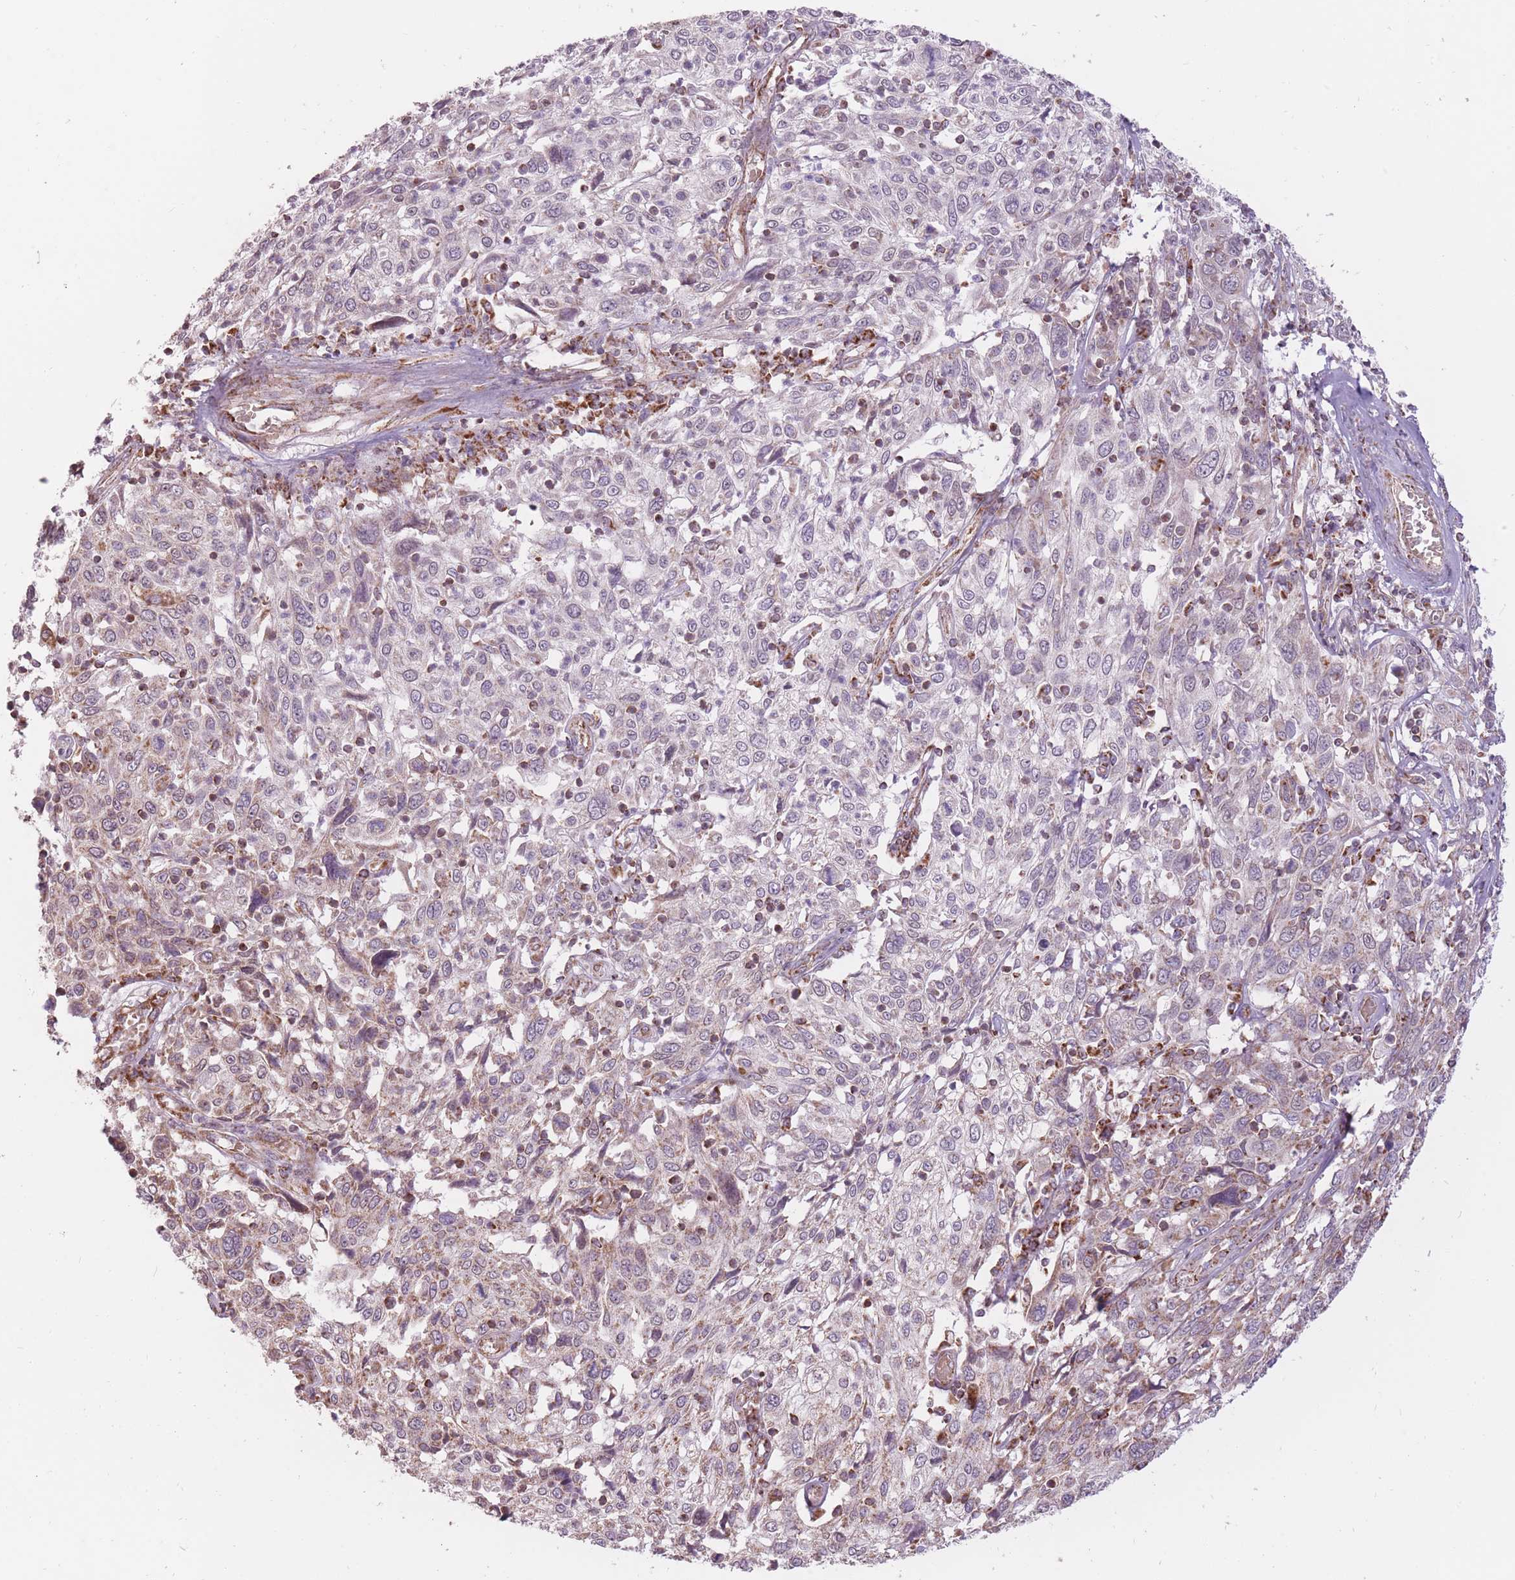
{"staining": {"intensity": "weak", "quantity": "<25%", "location": "cytoplasmic/membranous"}, "tissue": "cervical cancer", "cell_type": "Tumor cells", "image_type": "cancer", "snomed": [{"axis": "morphology", "description": "Squamous cell carcinoma, NOS"}, {"axis": "topography", "description": "Cervix"}], "caption": "IHC of cervical cancer (squamous cell carcinoma) reveals no positivity in tumor cells.", "gene": "LIN7C", "patient": {"sex": "female", "age": 46}}